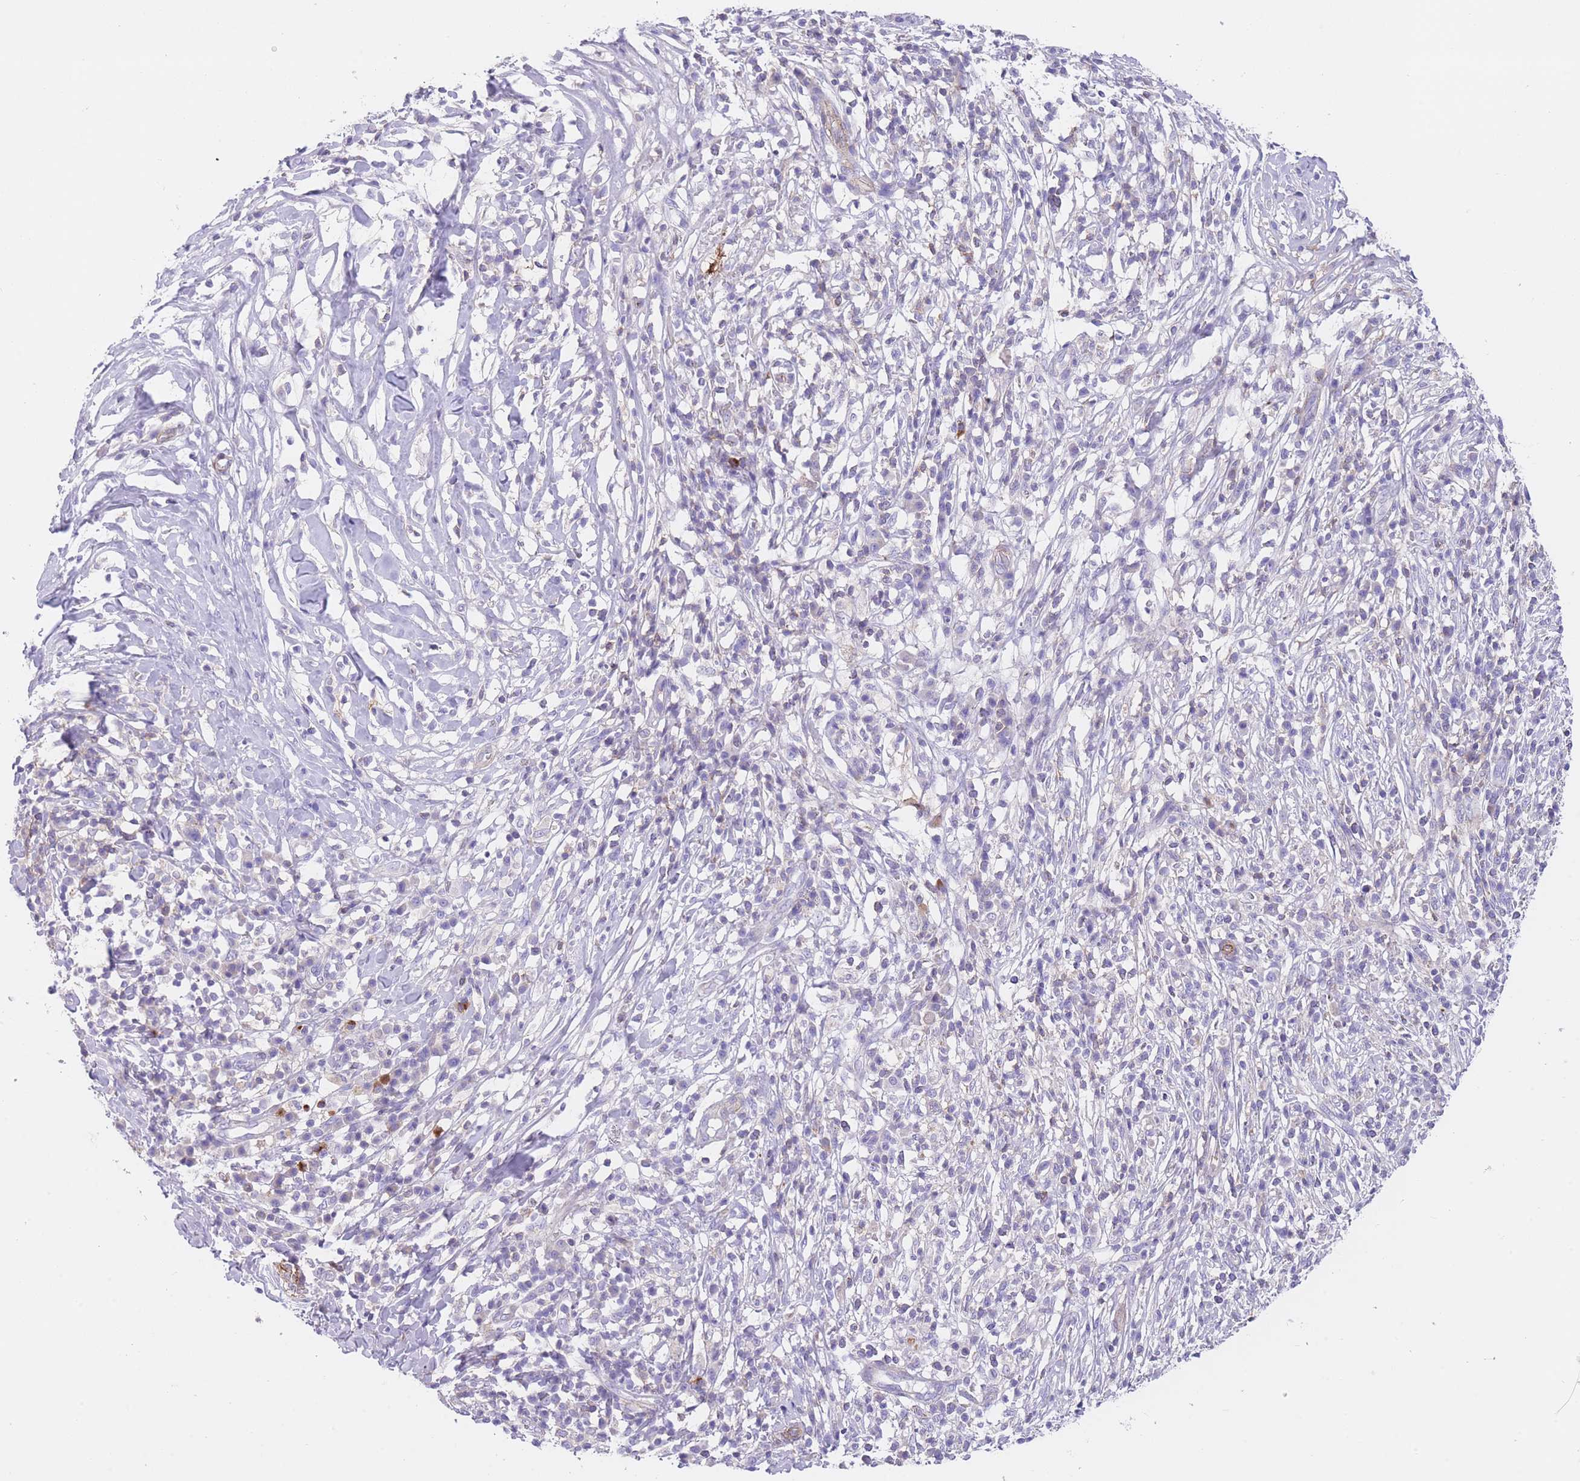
{"staining": {"intensity": "negative", "quantity": "none", "location": "none"}, "tissue": "melanoma", "cell_type": "Tumor cells", "image_type": "cancer", "snomed": [{"axis": "morphology", "description": "Malignant melanoma, NOS"}, {"axis": "topography", "description": "Skin"}], "caption": "A micrograph of human melanoma is negative for staining in tumor cells. (Immunohistochemistry, brightfield microscopy, high magnification).", "gene": "LDB3", "patient": {"sex": "male", "age": 66}}